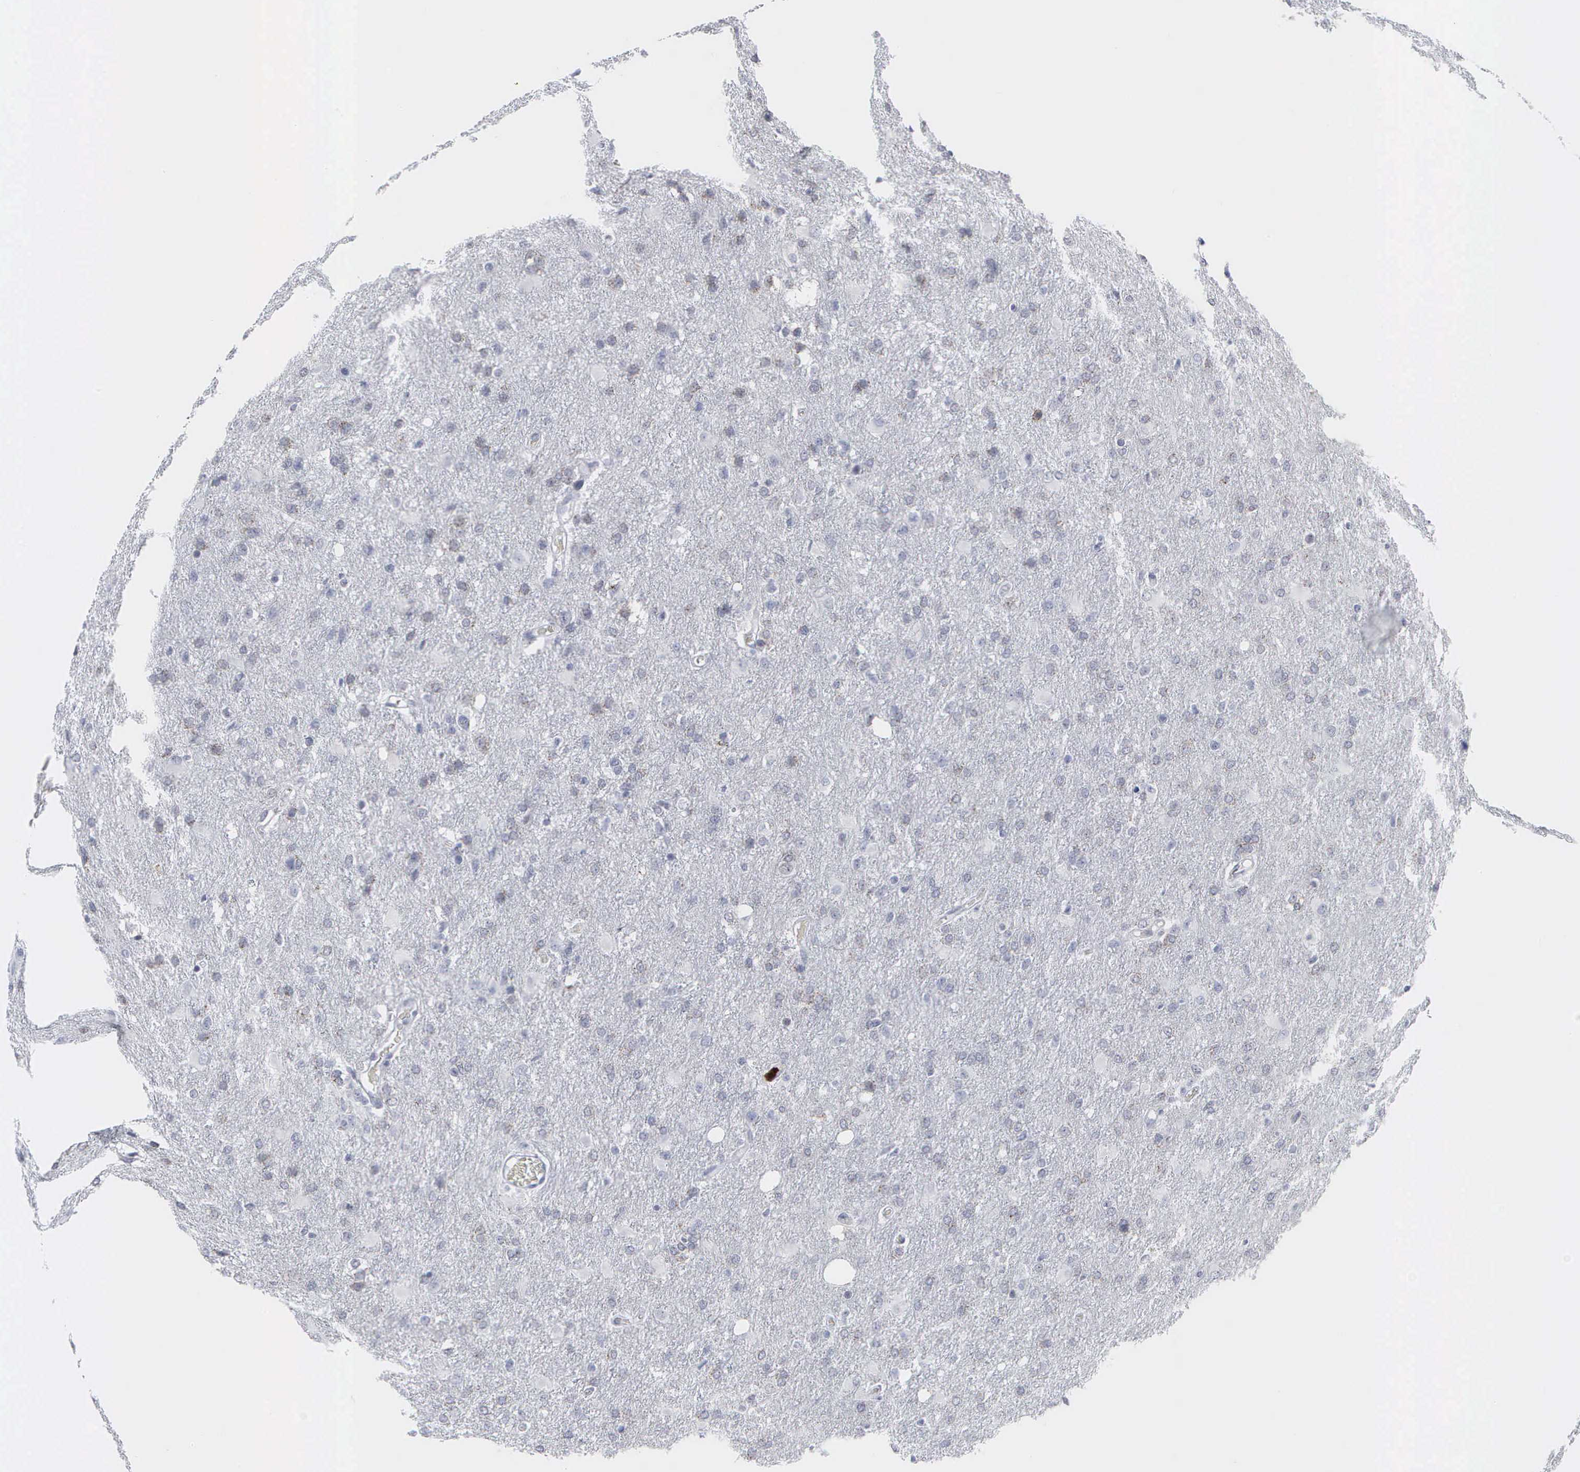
{"staining": {"intensity": "negative", "quantity": "none", "location": "none"}, "tissue": "glioma", "cell_type": "Tumor cells", "image_type": "cancer", "snomed": [{"axis": "morphology", "description": "Glioma, malignant, High grade"}, {"axis": "topography", "description": "Brain"}], "caption": "A photomicrograph of human glioma is negative for staining in tumor cells.", "gene": "SPIN3", "patient": {"sex": "male", "age": 68}}